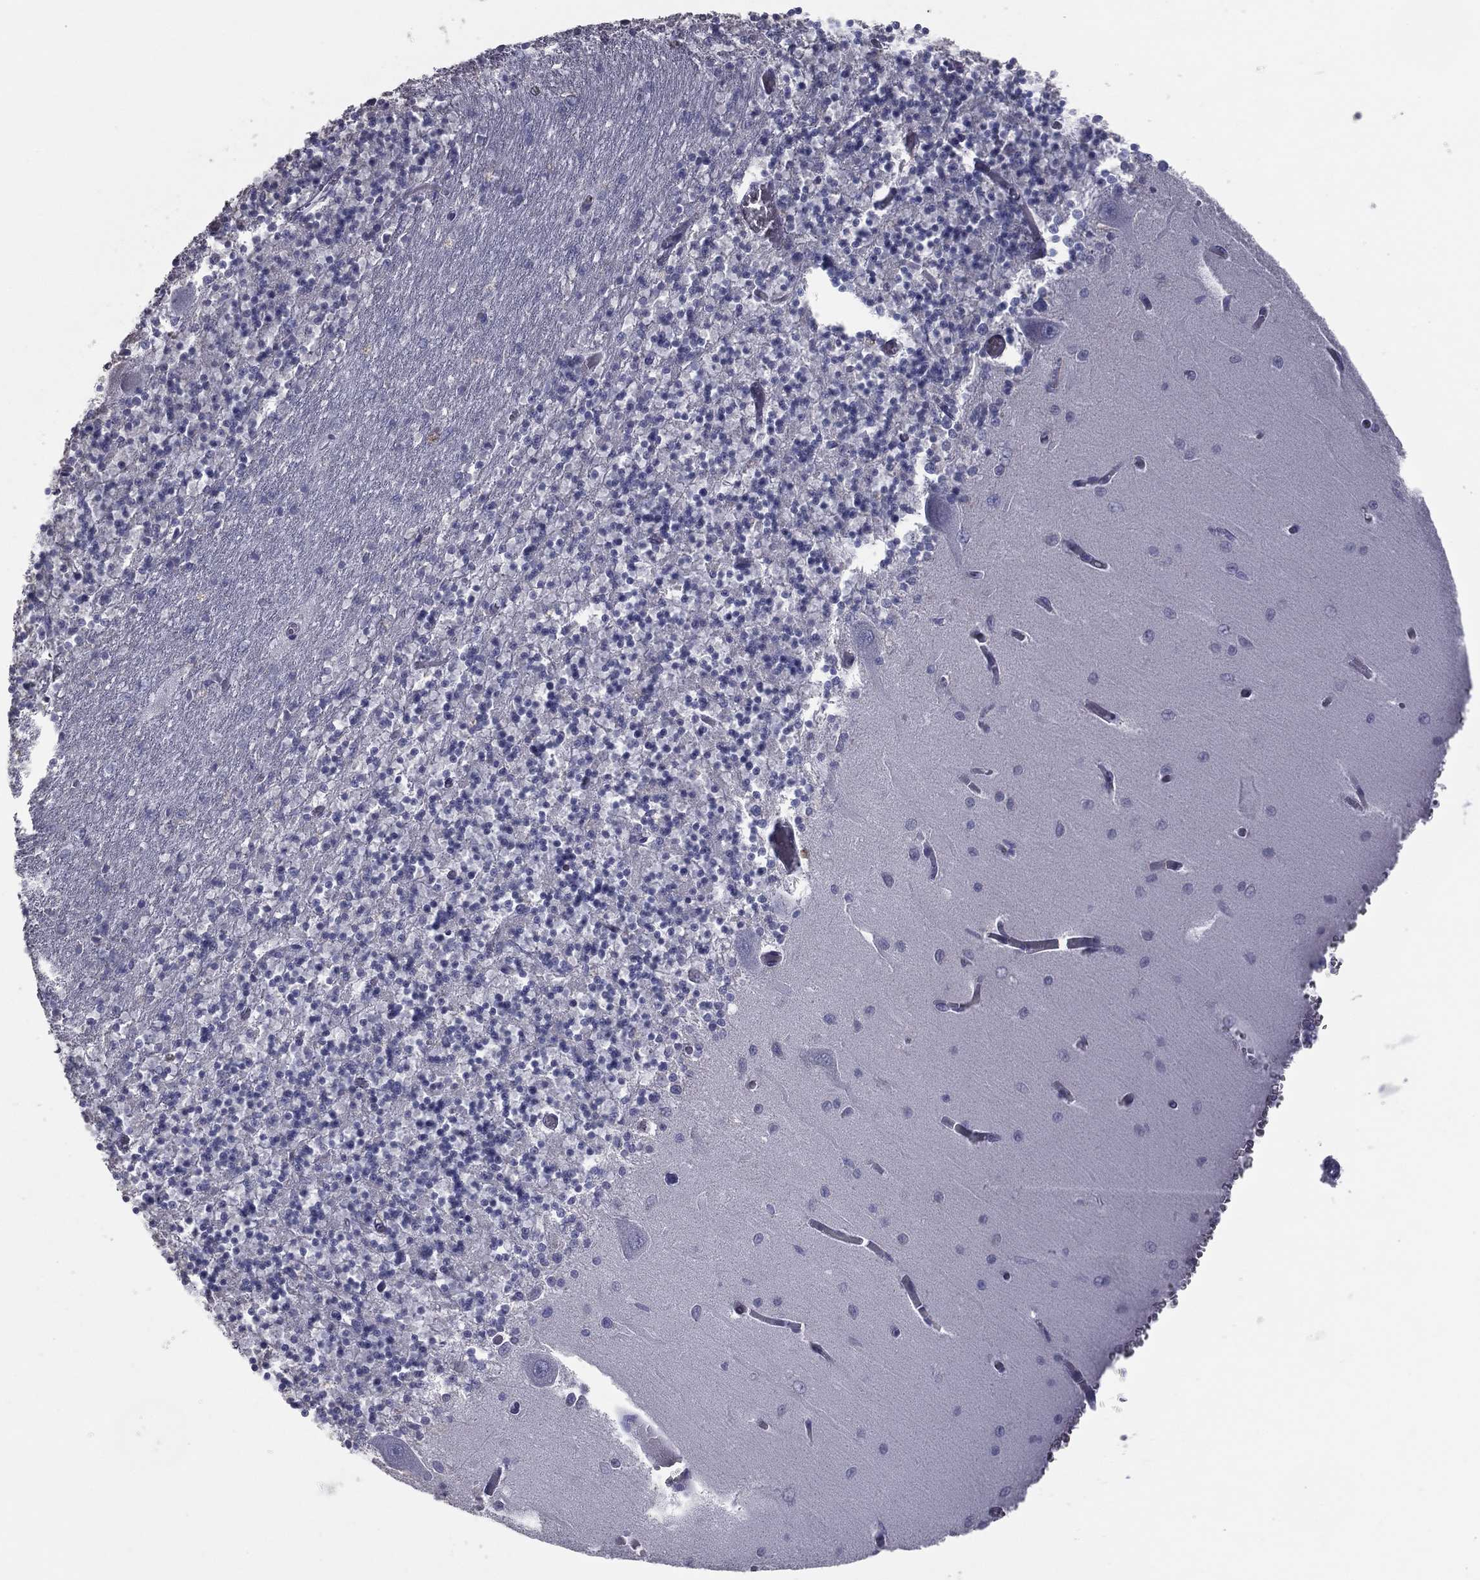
{"staining": {"intensity": "negative", "quantity": "none", "location": "none"}, "tissue": "cerebellum", "cell_type": "Cells in granular layer", "image_type": "normal", "snomed": [{"axis": "morphology", "description": "Normal tissue, NOS"}, {"axis": "topography", "description": "Cerebellum"}], "caption": "The immunohistochemistry micrograph has no significant positivity in cells in granular layer of cerebellum.", "gene": "ESX1", "patient": {"sex": "female", "age": 64}}